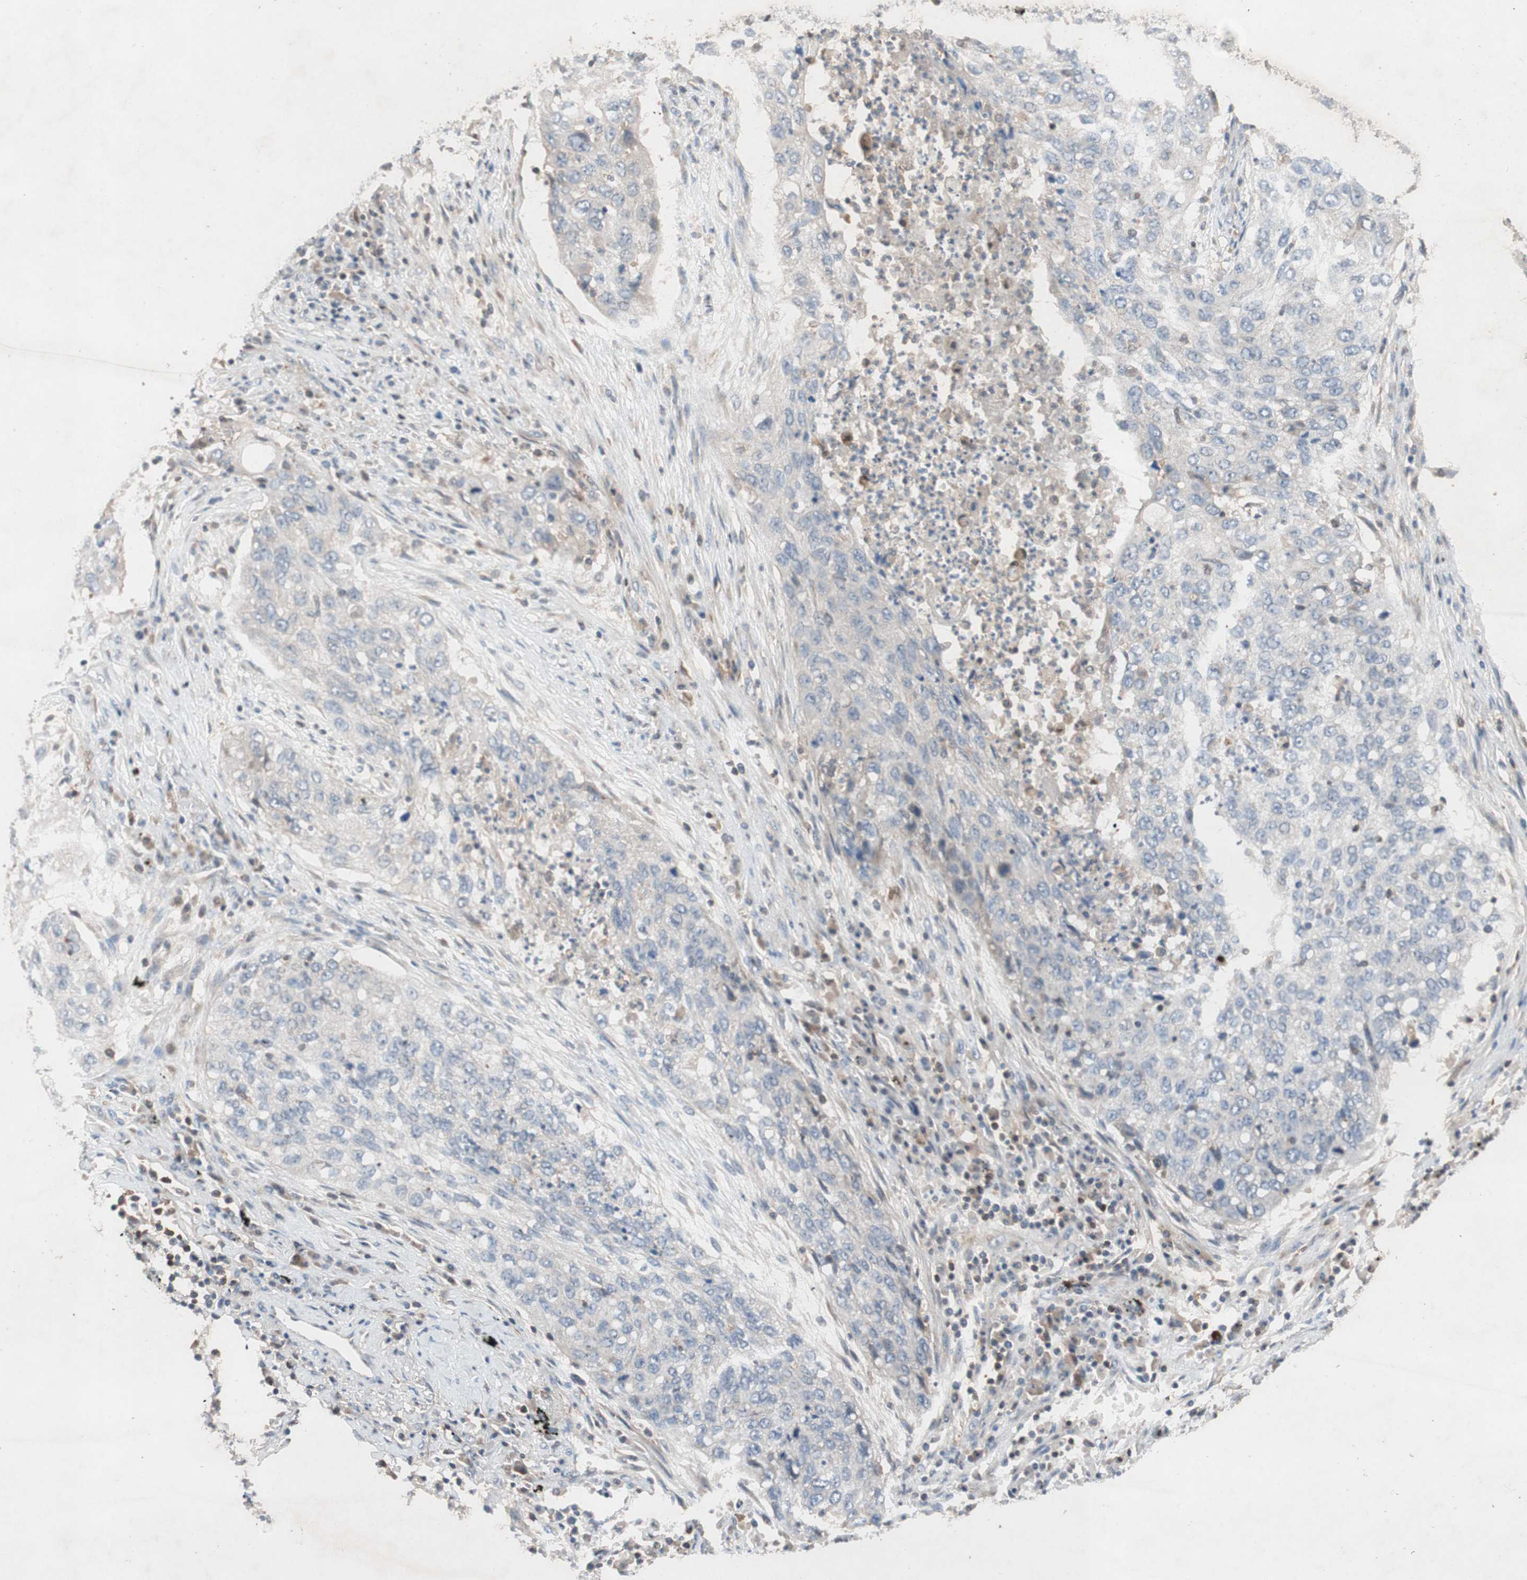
{"staining": {"intensity": "negative", "quantity": "none", "location": "none"}, "tissue": "lung cancer", "cell_type": "Tumor cells", "image_type": "cancer", "snomed": [{"axis": "morphology", "description": "Squamous cell carcinoma, NOS"}, {"axis": "topography", "description": "Lung"}], "caption": "Photomicrograph shows no significant protein staining in tumor cells of lung cancer (squamous cell carcinoma). Nuclei are stained in blue.", "gene": "GALT", "patient": {"sex": "female", "age": 63}}